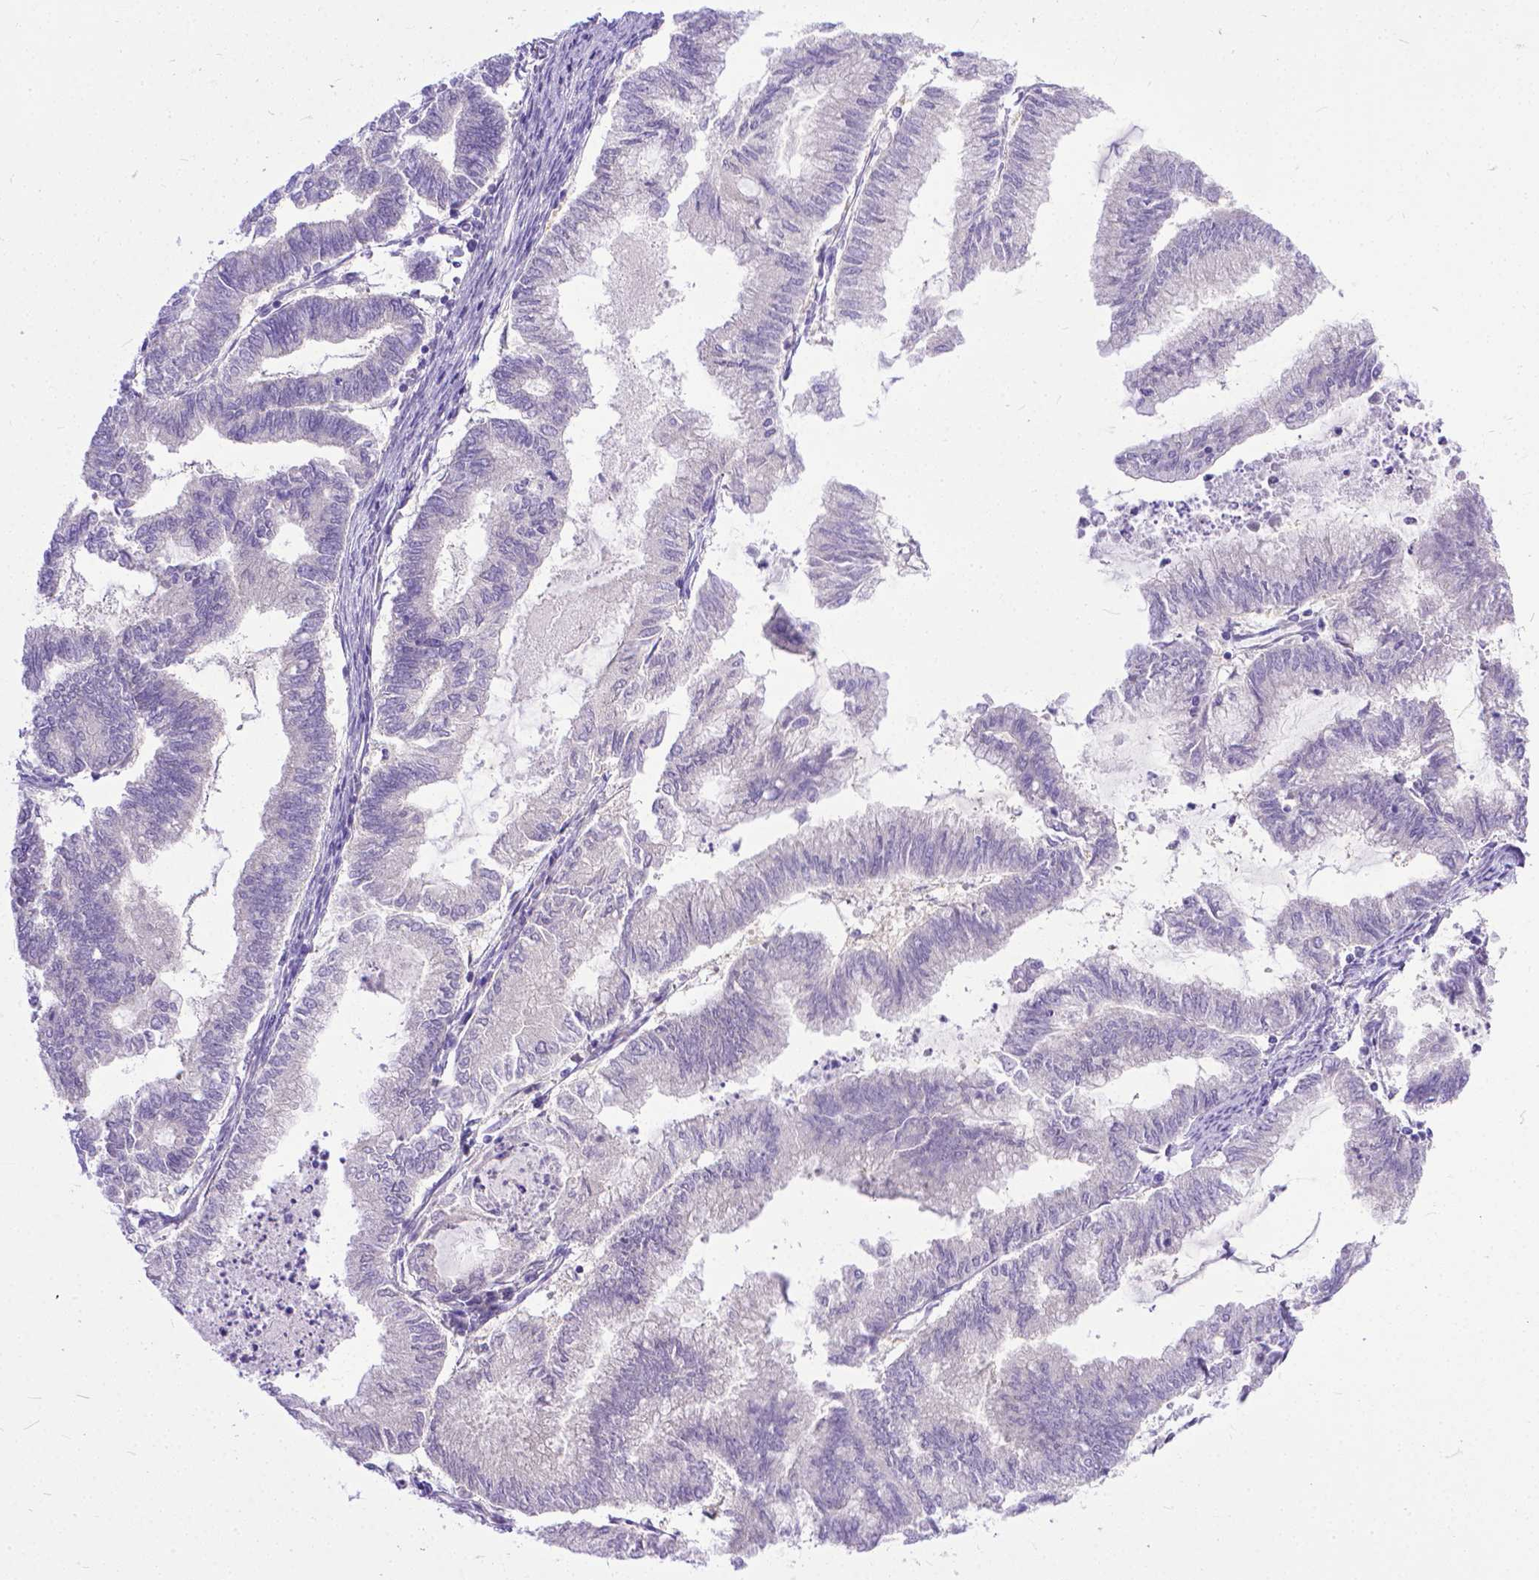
{"staining": {"intensity": "negative", "quantity": "none", "location": "none"}, "tissue": "endometrial cancer", "cell_type": "Tumor cells", "image_type": "cancer", "snomed": [{"axis": "morphology", "description": "Adenocarcinoma, NOS"}, {"axis": "topography", "description": "Endometrium"}], "caption": "The histopathology image exhibits no significant positivity in tumor cells of endometrial adenocarcinoma.", "gene": "TTLL6", "patient": {"sex": "female", "age": 79}}